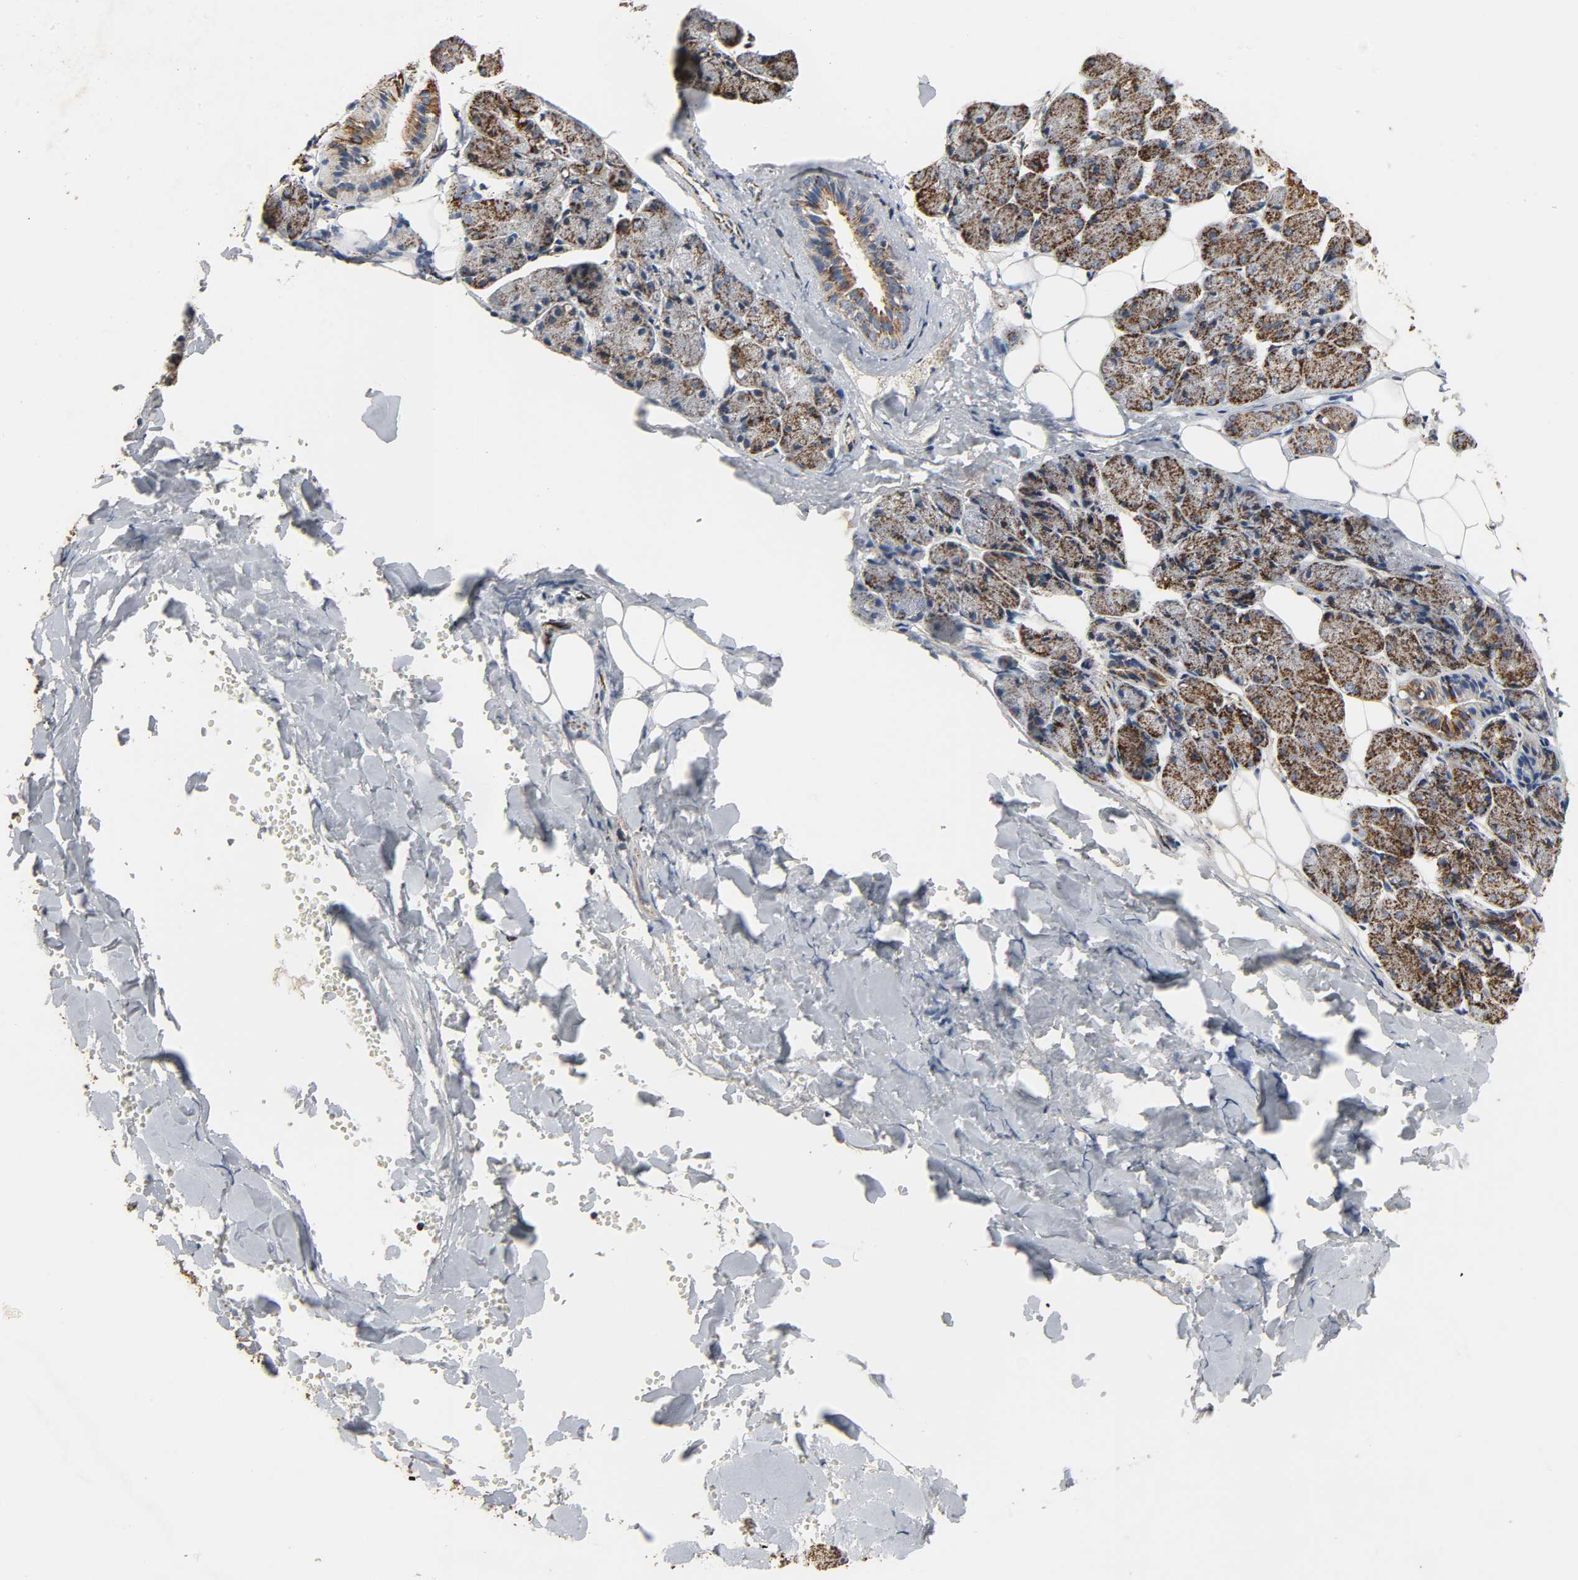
{"staining": {"intensity": "strong", "quantity": ">75%", "location": "cytoplasmic/membranous"}, "tissue": "salivary gland", "cell_type": "Glandular cells", "image_type": "normal", "snomed": [{"axis": "morphology", "description": "Normal tissue, NOS"}, {"axis": "morphology", "description": "Adenoma, NOS"}, {"axis": "topography", "description": "Salivary gland"}], "caption": "A histopathology image of salivary gland stained for a protein exhibits strong cytoplasmic/membranous brown staining in glandular cells. The protein is stained brown, and the nuclei are stained in blue (DAB IHC with brightfield microscopy, high magnification).", "gene": "ACAT1", "patient": {"sex": "female", "age": 32}}